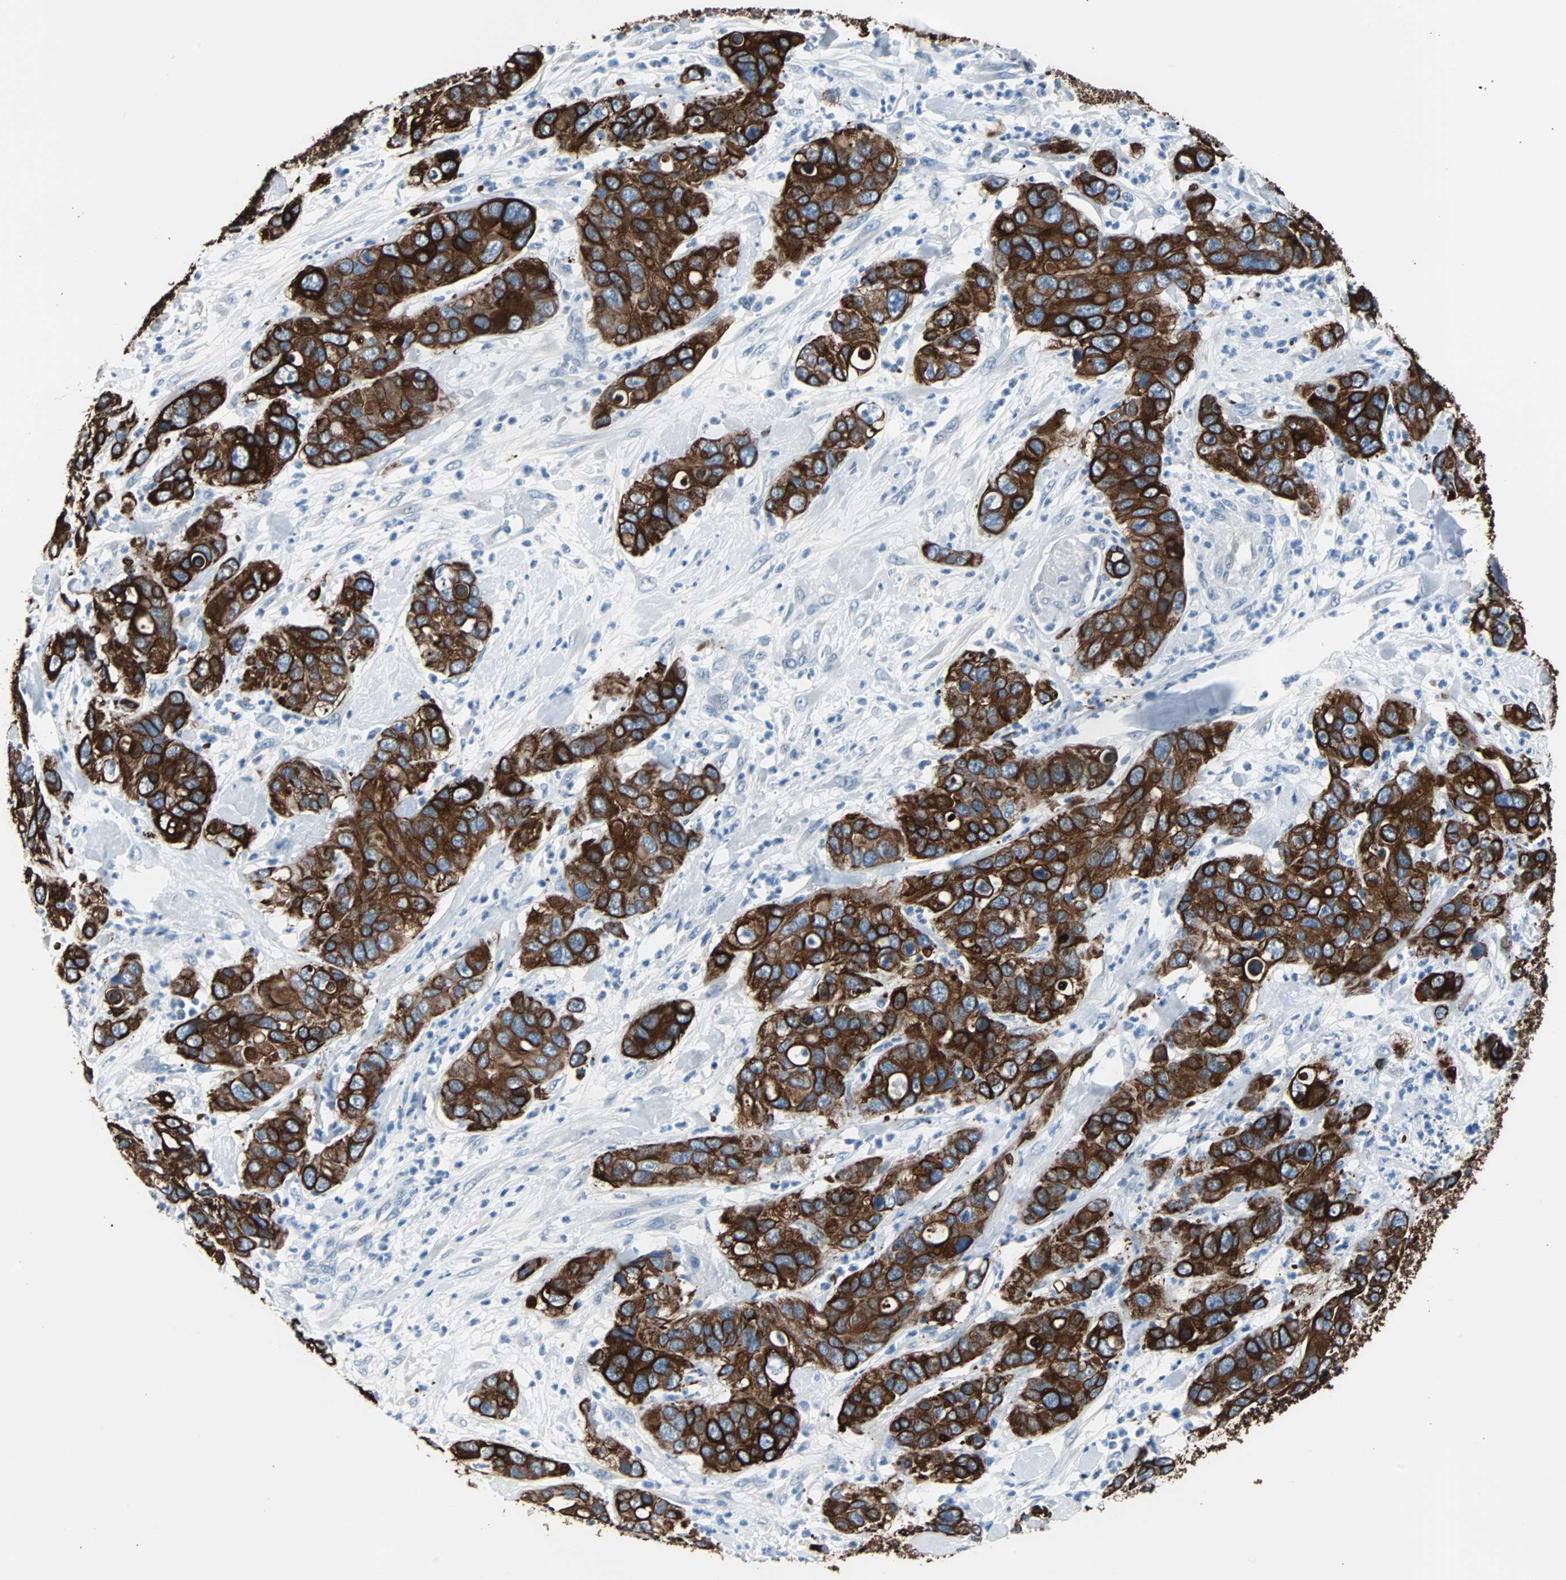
{"staining": {"intensity": "strong", "quantity": ">75%", "location": "cytoplasmic/membranous"}, "tissue": "pancreatic cancer", "cell_type": "Tumor cells", "image_type": "cancer", "snomed": [{"axis": "morphology", "description": "Adenocarcinoma, NOS"}, {"axis": "topography", "description": "Pancreas"}], "caption": "Pancreatic cancer was stained to show a protein in brown. There is high levels of strong cytoplasmic/membranous staining in about >75% of tumor cells. (DAB = brown stain, brightfield microscopy at high magnification).", "gene": "KRT7", "patient": {"sex": "female", "age": 71}}